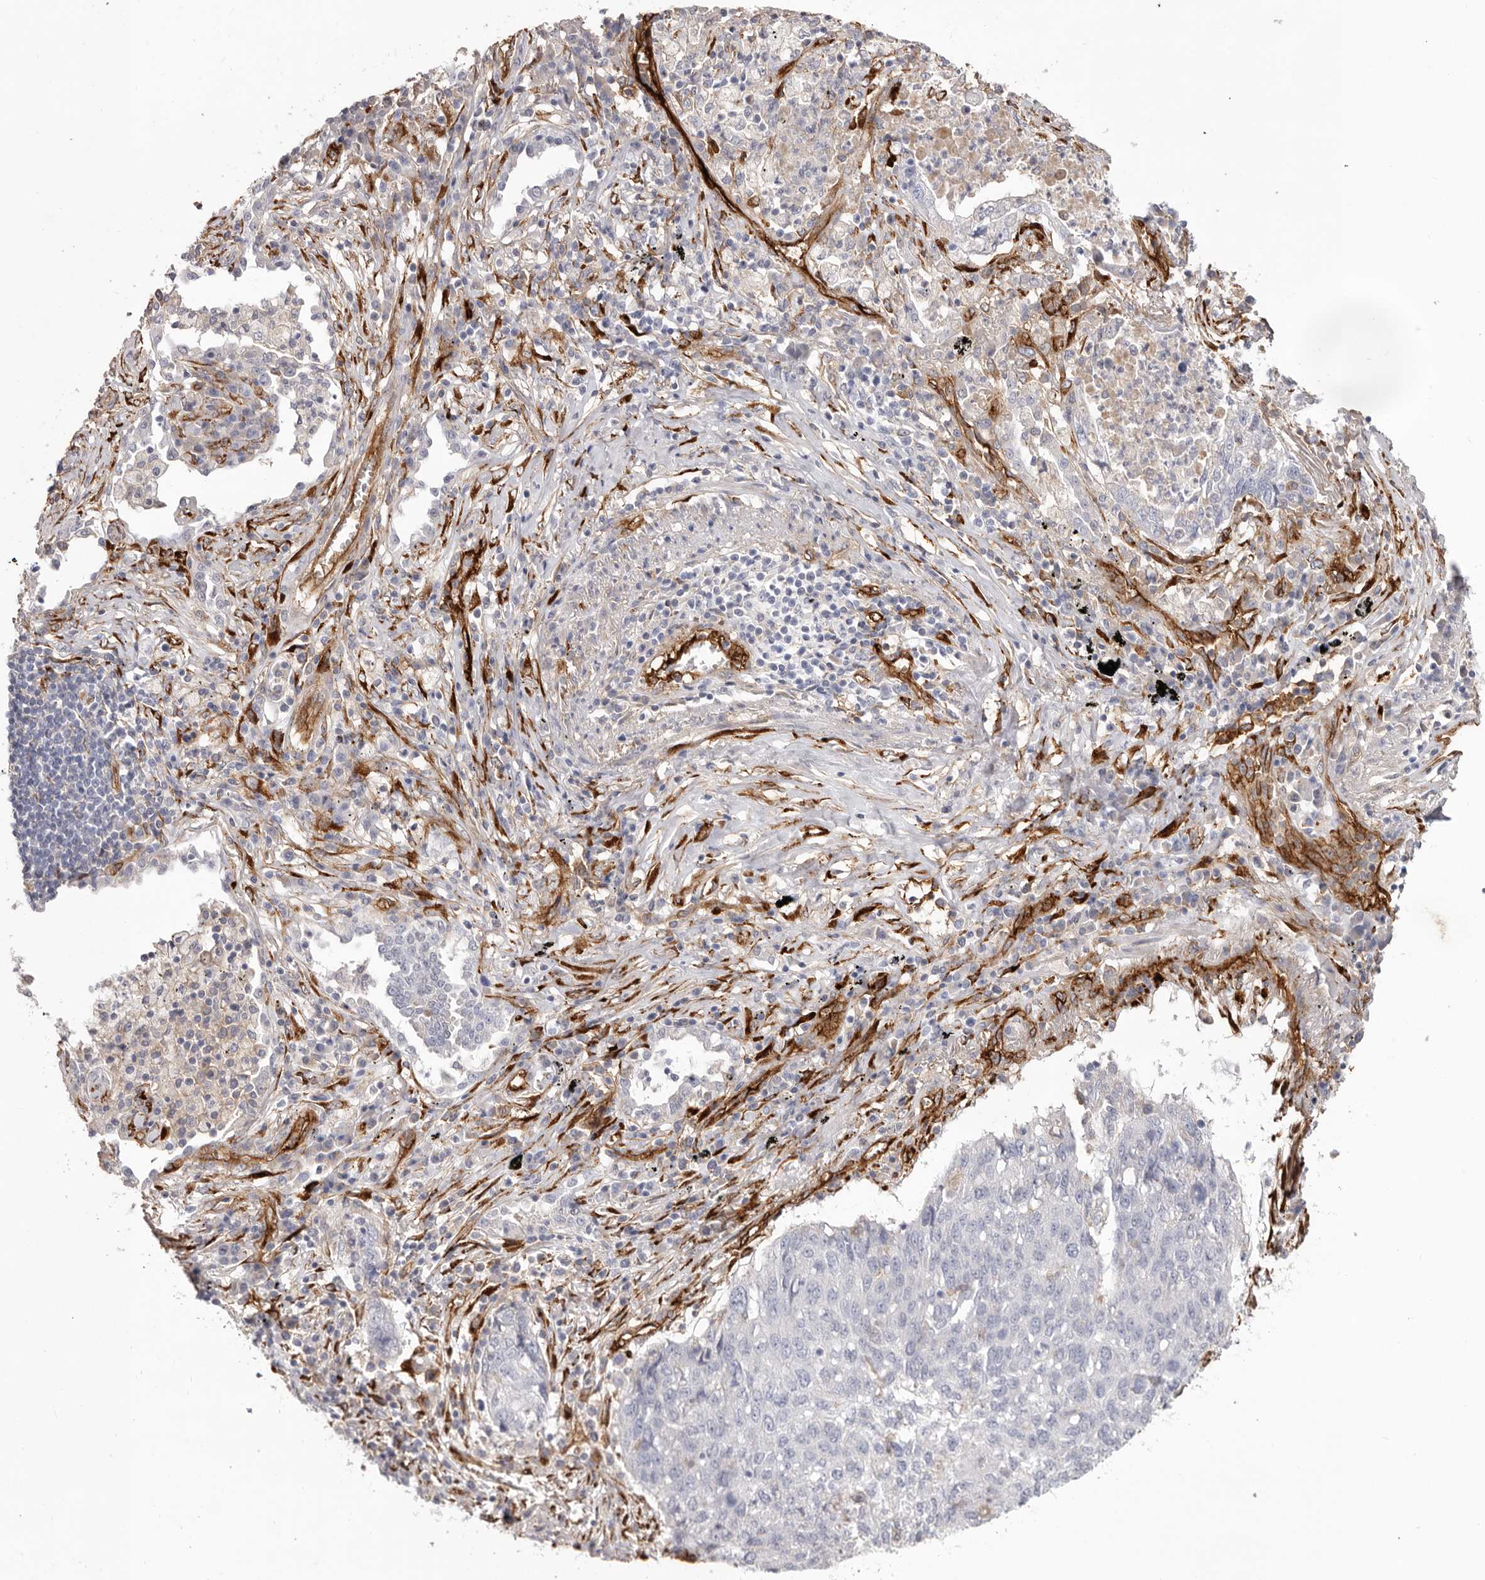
{"staining": {"intensity": "negative", "quantity": "none", "location": "none"}, "tissue": "lung cancer", "cell_type": "Tumor cells", "image_type": "cancer", "snomed": [{"axis": "morphology", "description": "Squamous cell carcinoma, NOS"}, {"axis": "topography", "description": "Lung"}], "caption": "Lung squamous cell carcinoma was stained to show a protein in brown. There is no significant positivity in tumor cells.", "gene": "LRRC66", "patient": {"sex": "female", "age": 63}}